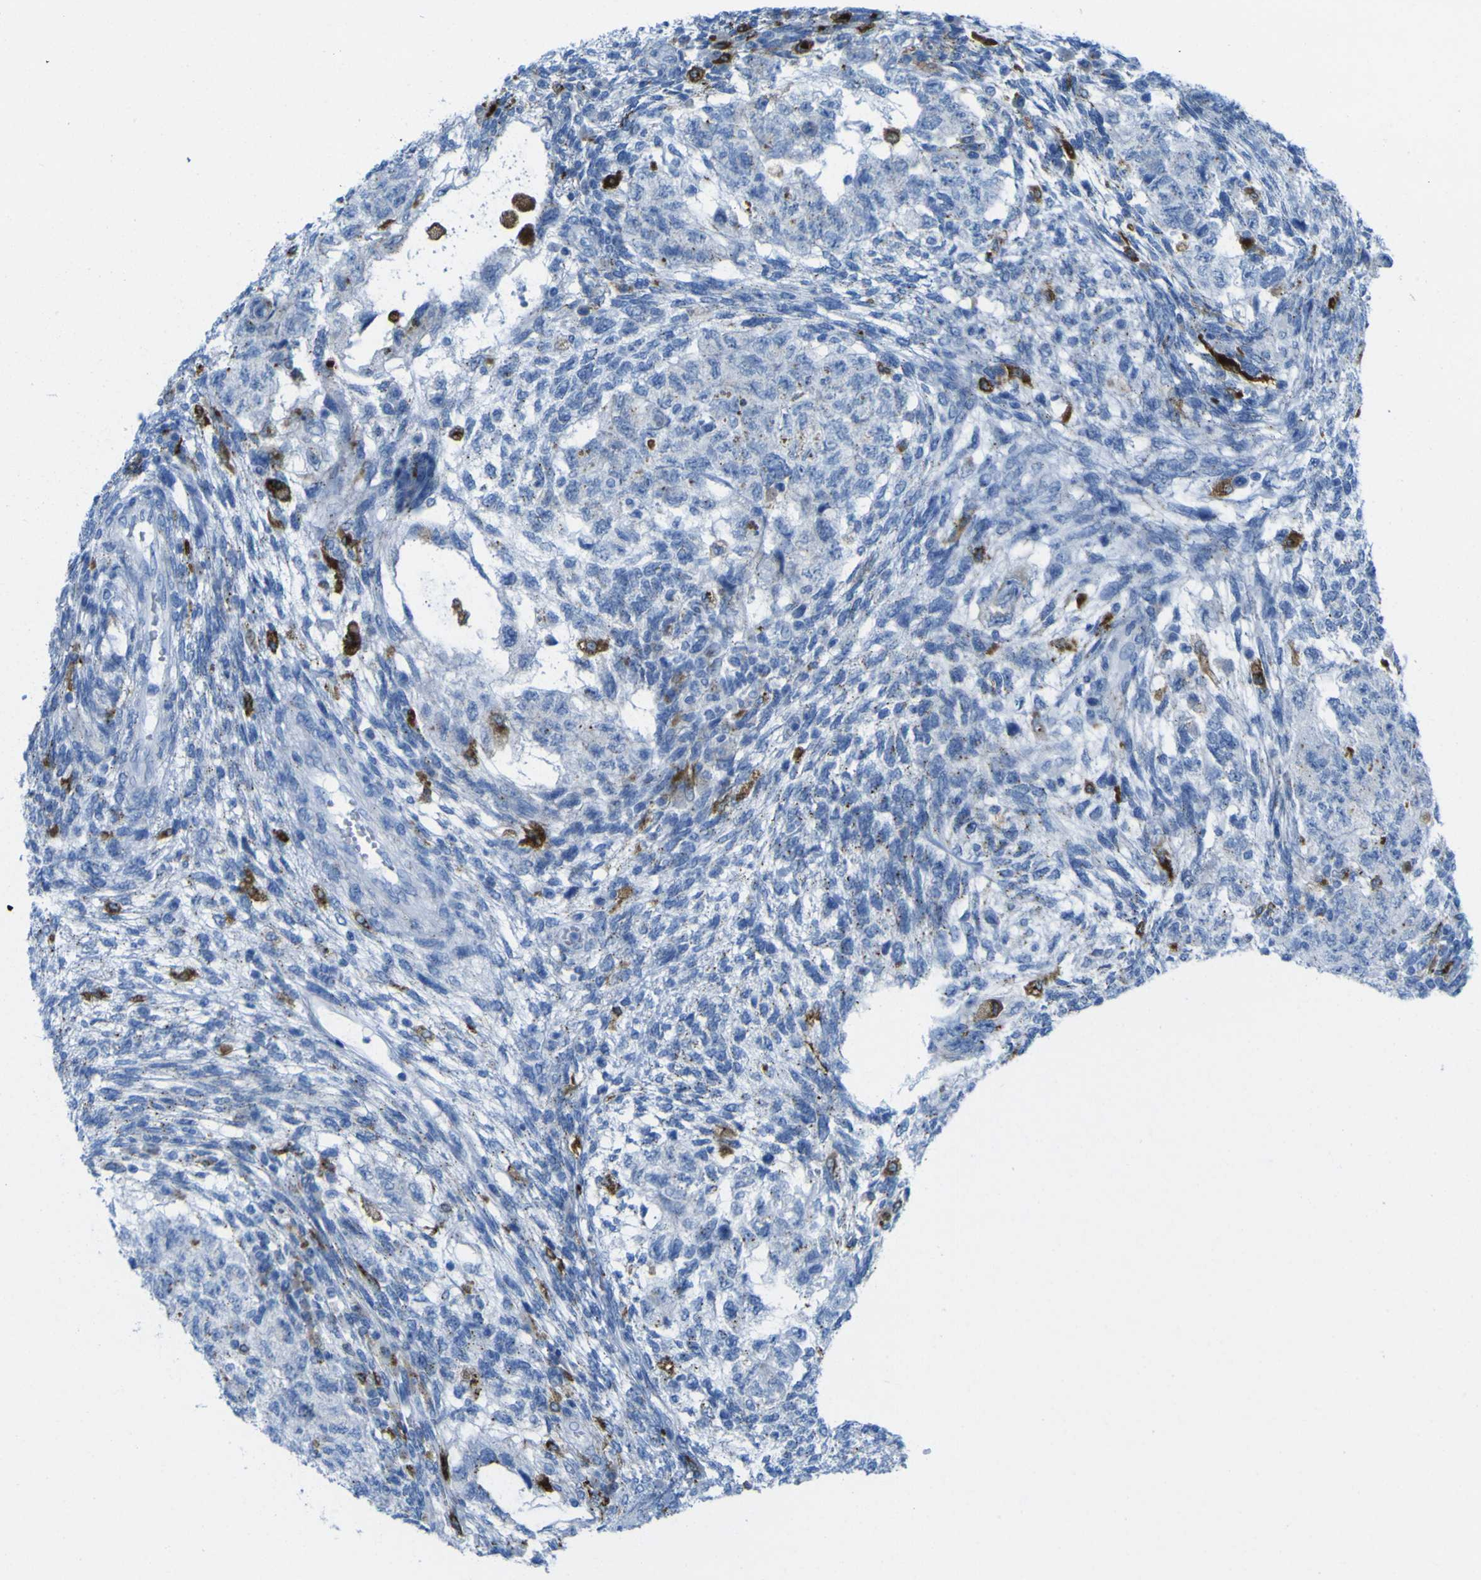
{"staining": {"intensity": "negative", "quantity": "none", "location": "none"}, "tissue": "testis cancer", "cell_type": "Tumor cells", "image_type": "cancer", "snomed": [{"axis": "morphology", "description": "Normal tissue, NOS"}, {"axis": "morphology", "description": "Carcinoma, Embryonal, NOS"}, {"axis": "topography", "description": "Testis"}], "caption": "Human embryonal carcinoma (testis) stained for a protein using immunohistochemistry reveals no expression in tumor cells.", "gene": "PLD3", "patient": {"sex": "male", "age": 36}}